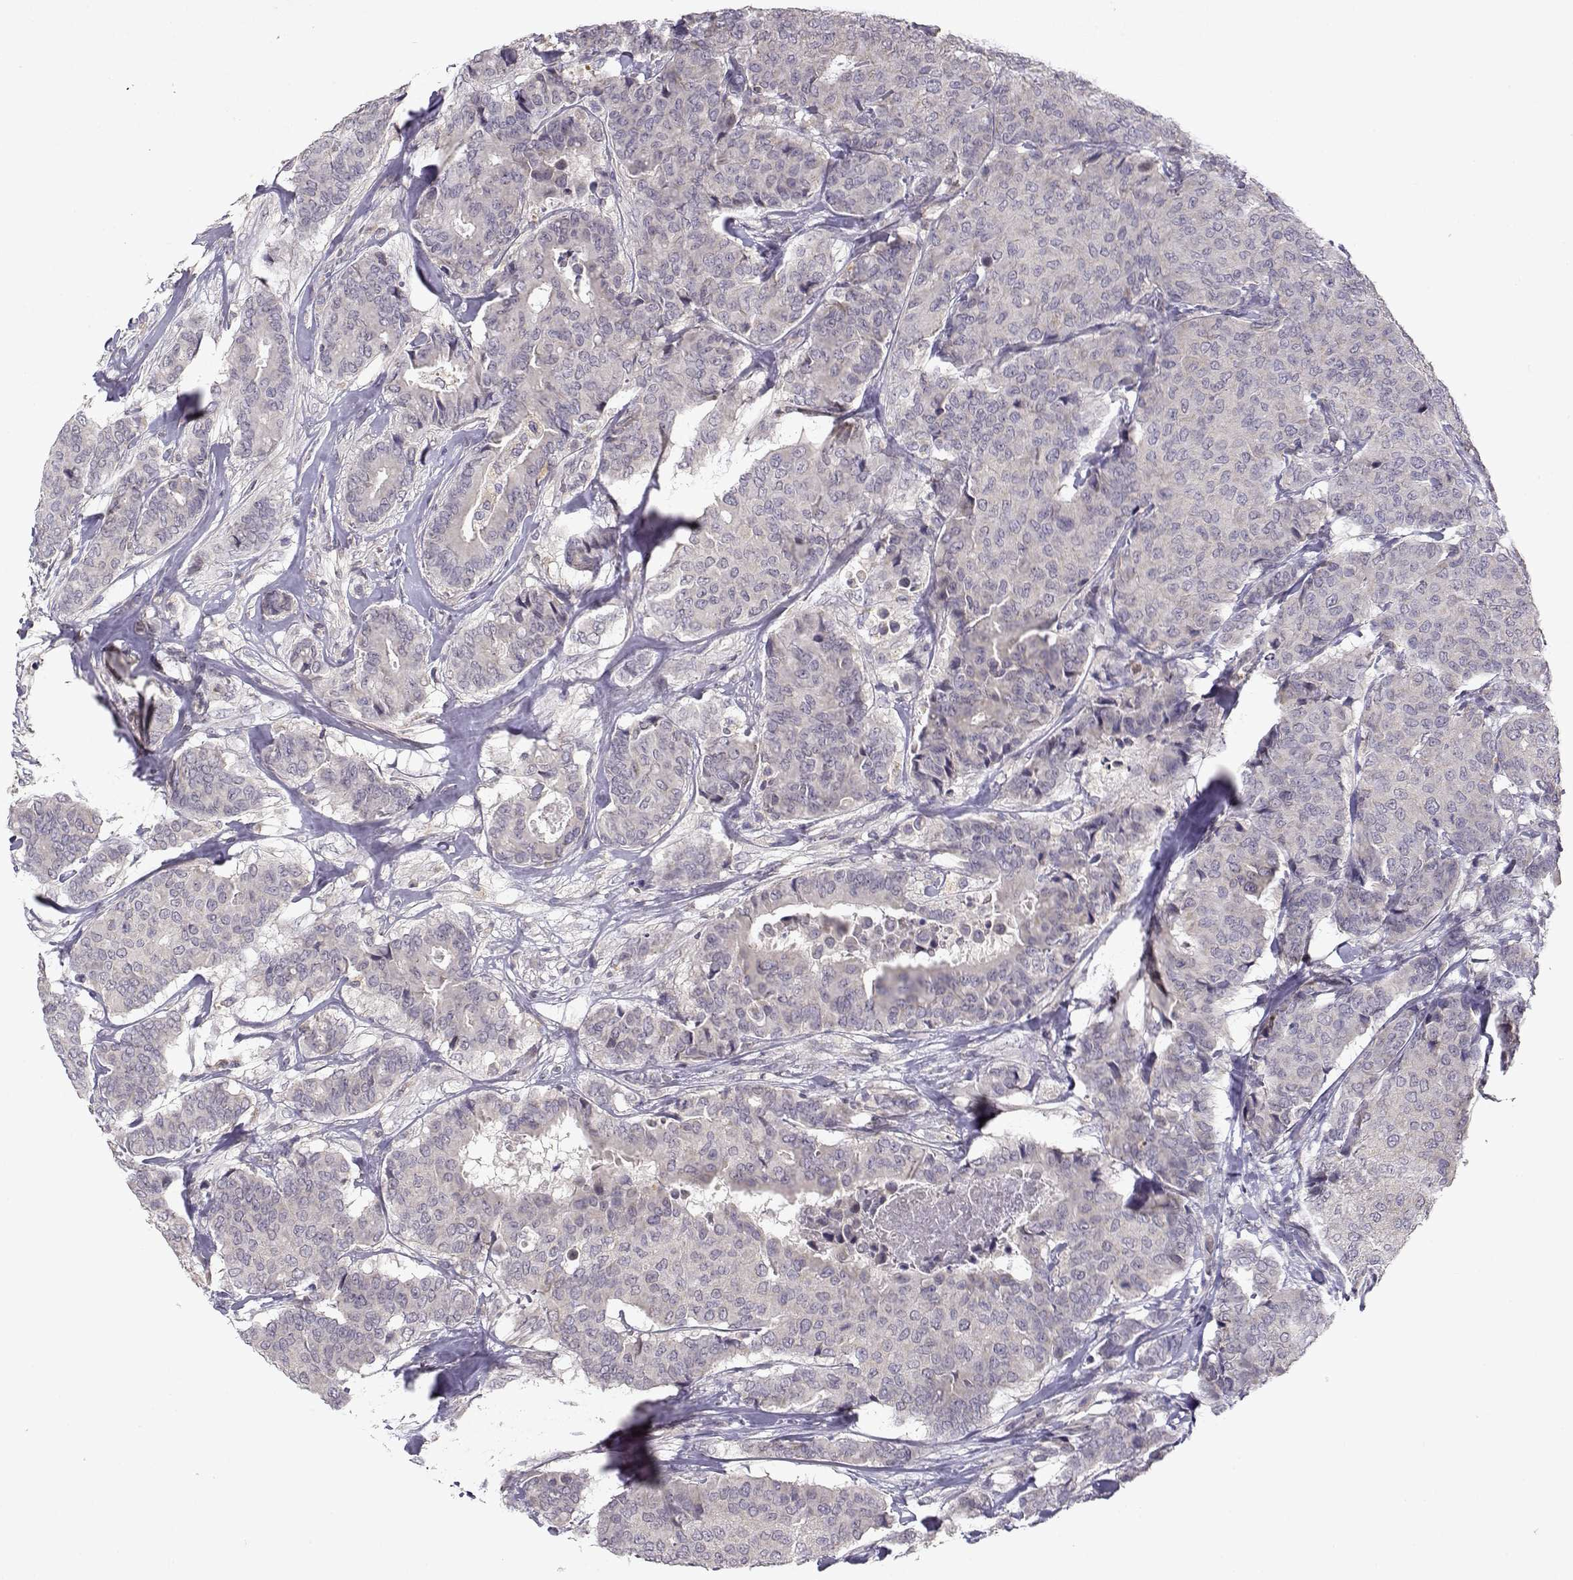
{"staining": {"intensity": "negative", "quantity": "none", "location": "none"}, "tissue": "breast cancer", "cell_type": "Tumor cells", "image_type": "cancer", "snomed": [{"axis": "morphology", "description": "Duct carcinoma"}, {"axis": "topography", "description": "Breast"}], "caption": "An immunohistochemistry (IHC) micrograph of intraductal carcinoma (breast) is shown. There is no staining in tumor cells of intraductal carcinoma (breast).", "gene": "BMX", "patient": {"sex": "female", "age": 75}}